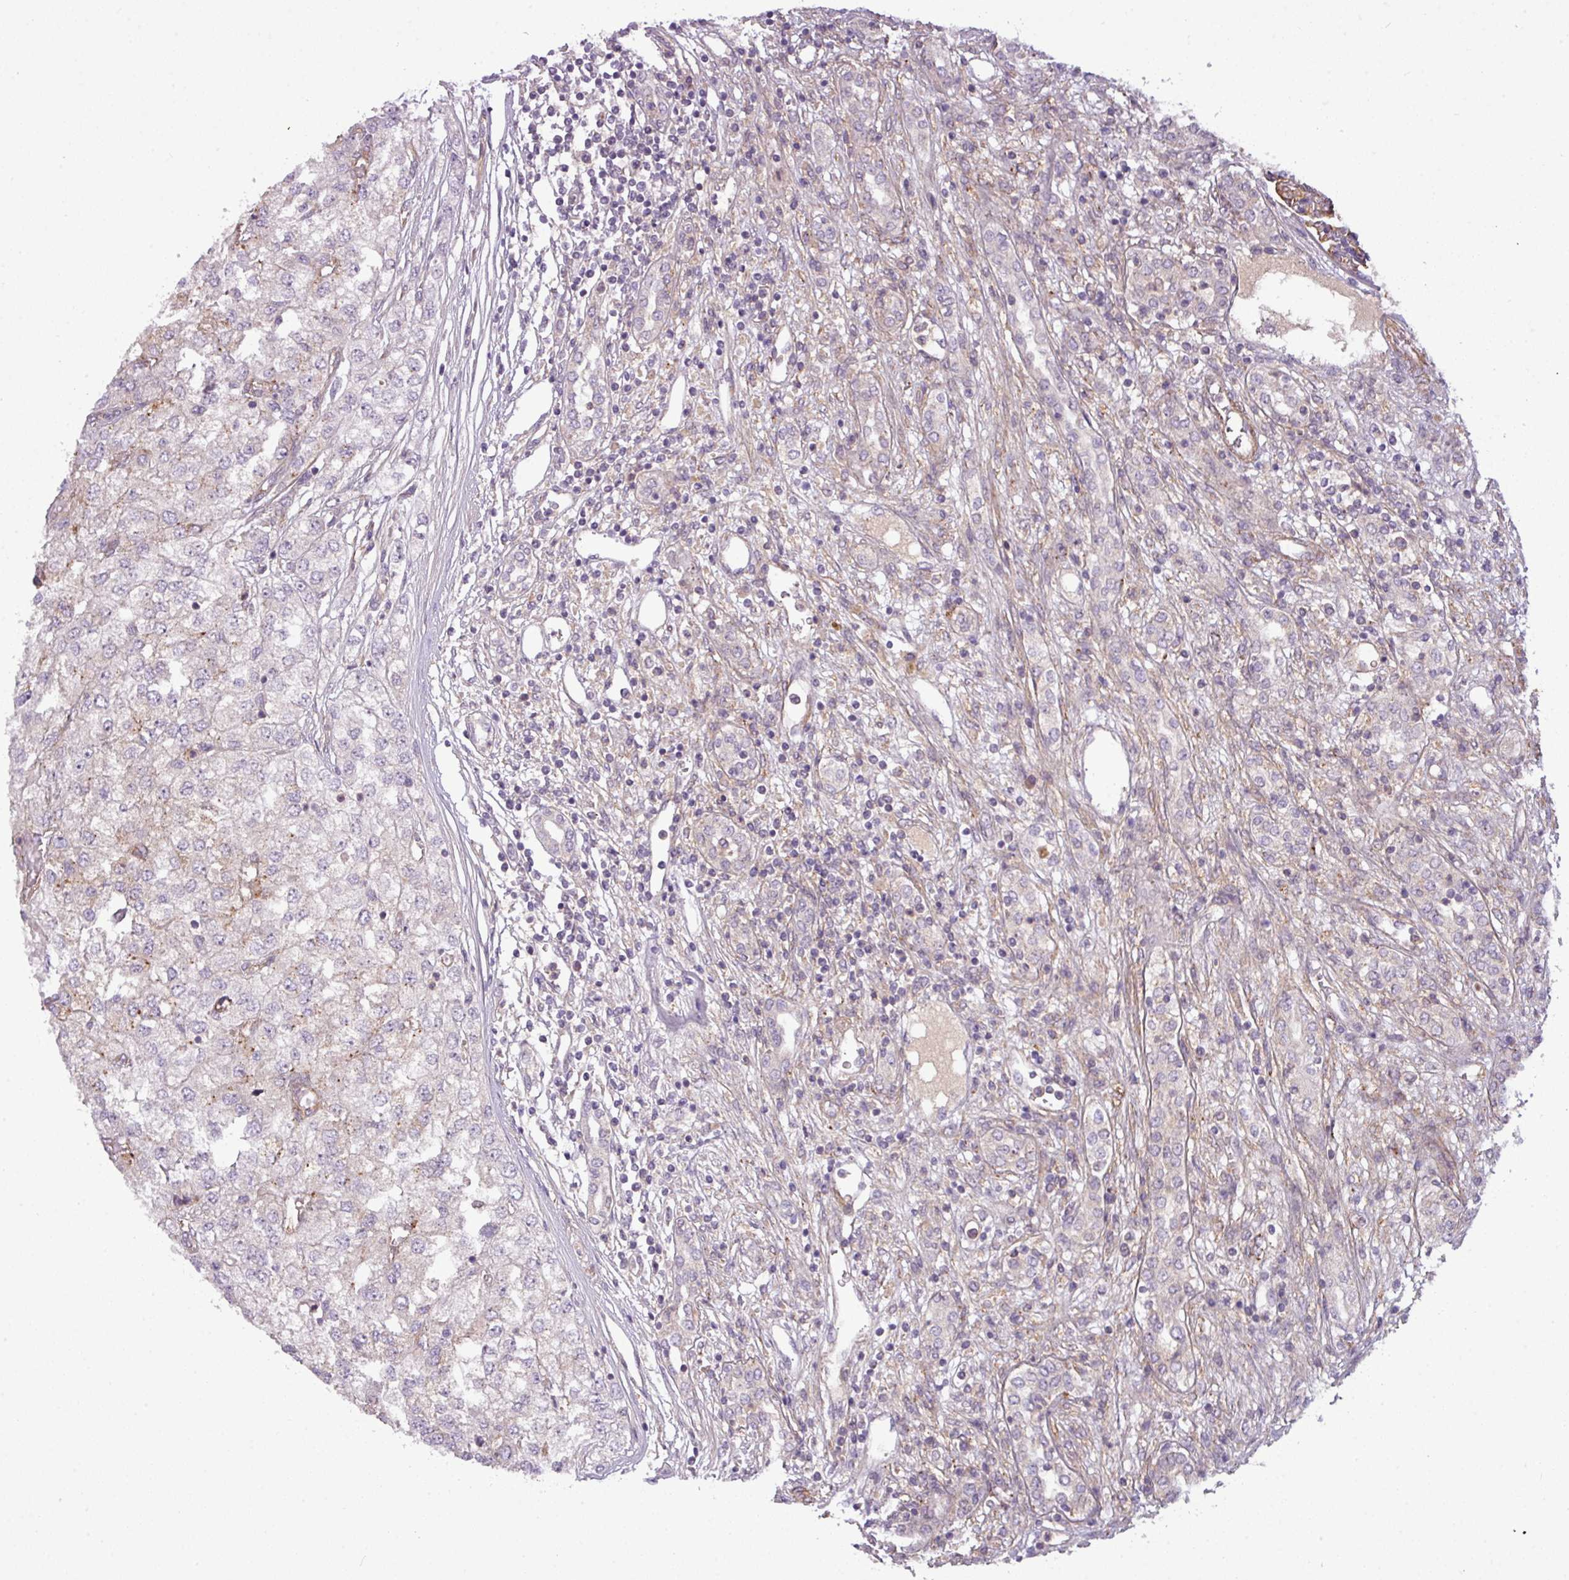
{"staining": {"intensity": "weak", "quantity": "<25%", "location": "cytoplasmic/membranous"}, "tissue": "renal cancer", "cell_type": "Tumor cells", "image_type": "cancer", "snomed": [{"axis": "morphology", "description": "Adenocarcinoma, NOS"}, {"axis": "topography", "description": "Kidney"}], "caption": "A high-resolution photomicrograph shows immunohistochemistry (IHC) staining of renal cancer (adenocarcinoma), which demonstrates no significant positivity in tumor cells.", "gene": "ZNF35", "patient": {"sex": "female", "age": 54}}